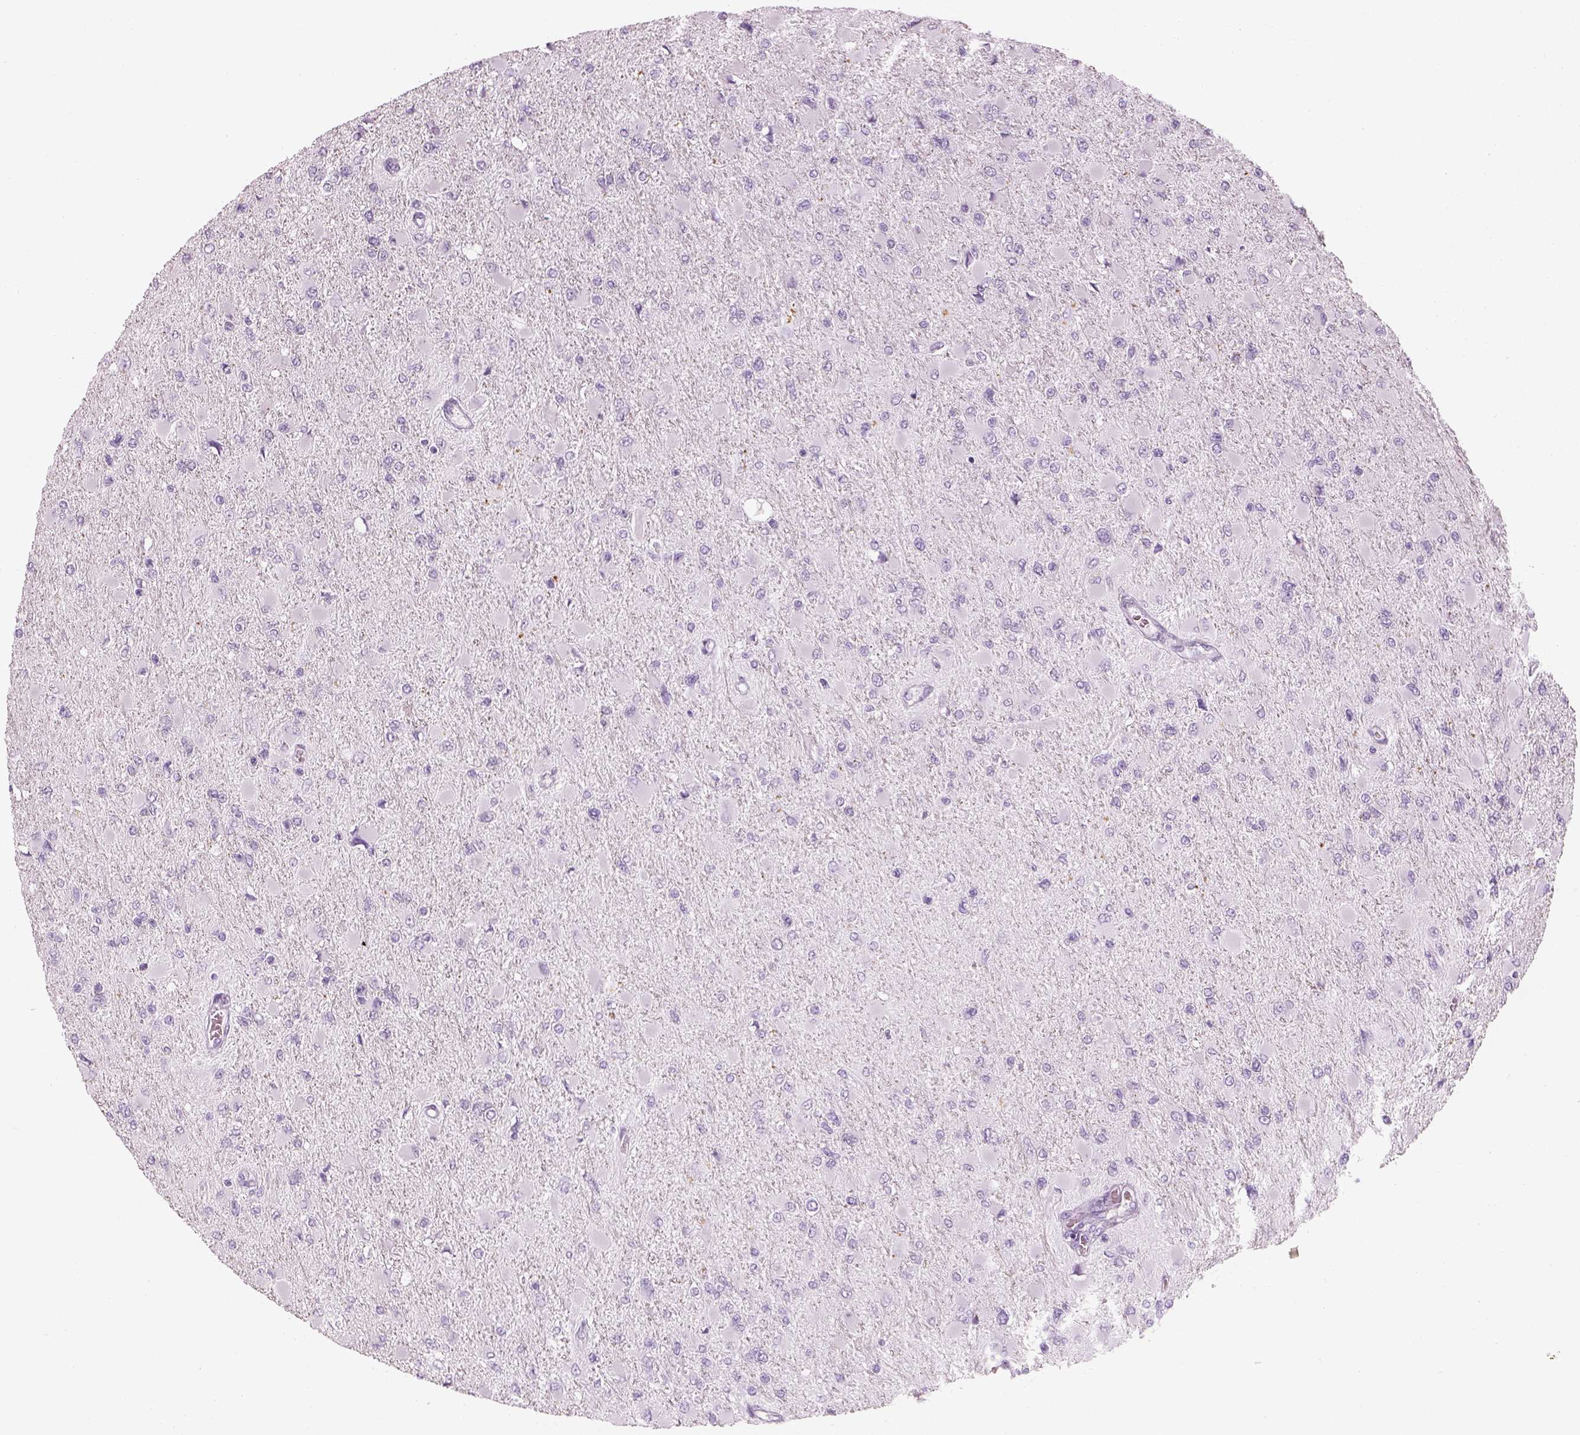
{"staining": {"intensity": "negative", "quantity": "none", "location": "none"}, "tissue": "glioma", "cell_type": "Tumor cells", "image_type": "cancer", "snomed": [{"axis": "morphology", "description": "Glioma, malignant, High grade"}, {"axis": "topography", "description": "Cerebral cortex"}], "caption": "This is a micrograph of IHC staining of glioma, which shows no staining in tumor cells.", "gene": "SAG", "patient": {"sex": "female", "age": 36}}